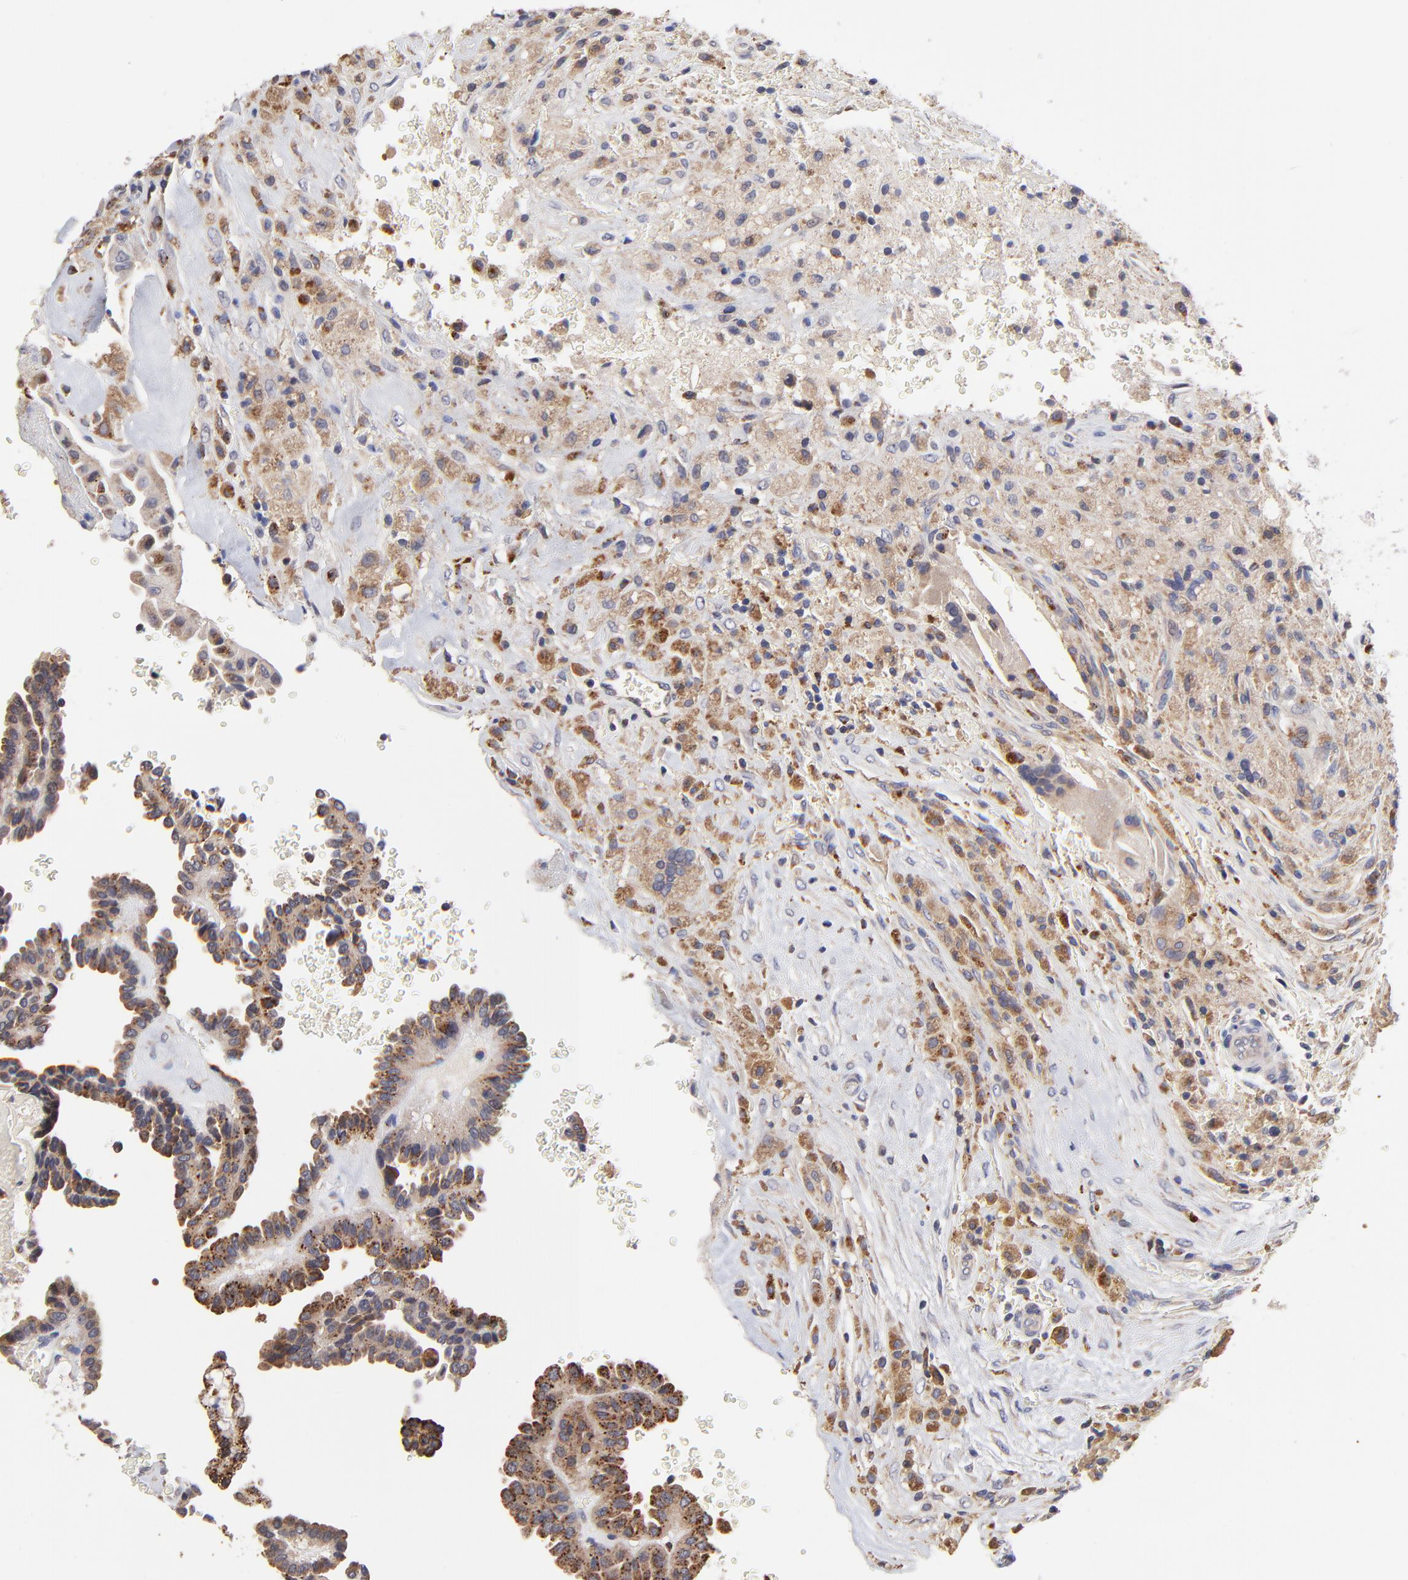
{"staining": {"intensity": "moderate", "quantity": ">75%", "location": "cytoplasmic/membranous"}, "tissue": "thyroid cancer", "cell_type": "Tumor cells", "image_type": "cancer", "snomed": [{"axis": "morphology", "description": "Papillary adenocarcinoma, NOS"}, {"axis": "topography", "description": "Thyroid gland"}], "caption": "Immunohistochemical staining of human thyroid cancer shows medium levels of moderate cytoplasmic/membranous positivity in about >75% of tumor cells.", "gene": "PDE4B", "patient": {"sex": "male", "age": 87}}